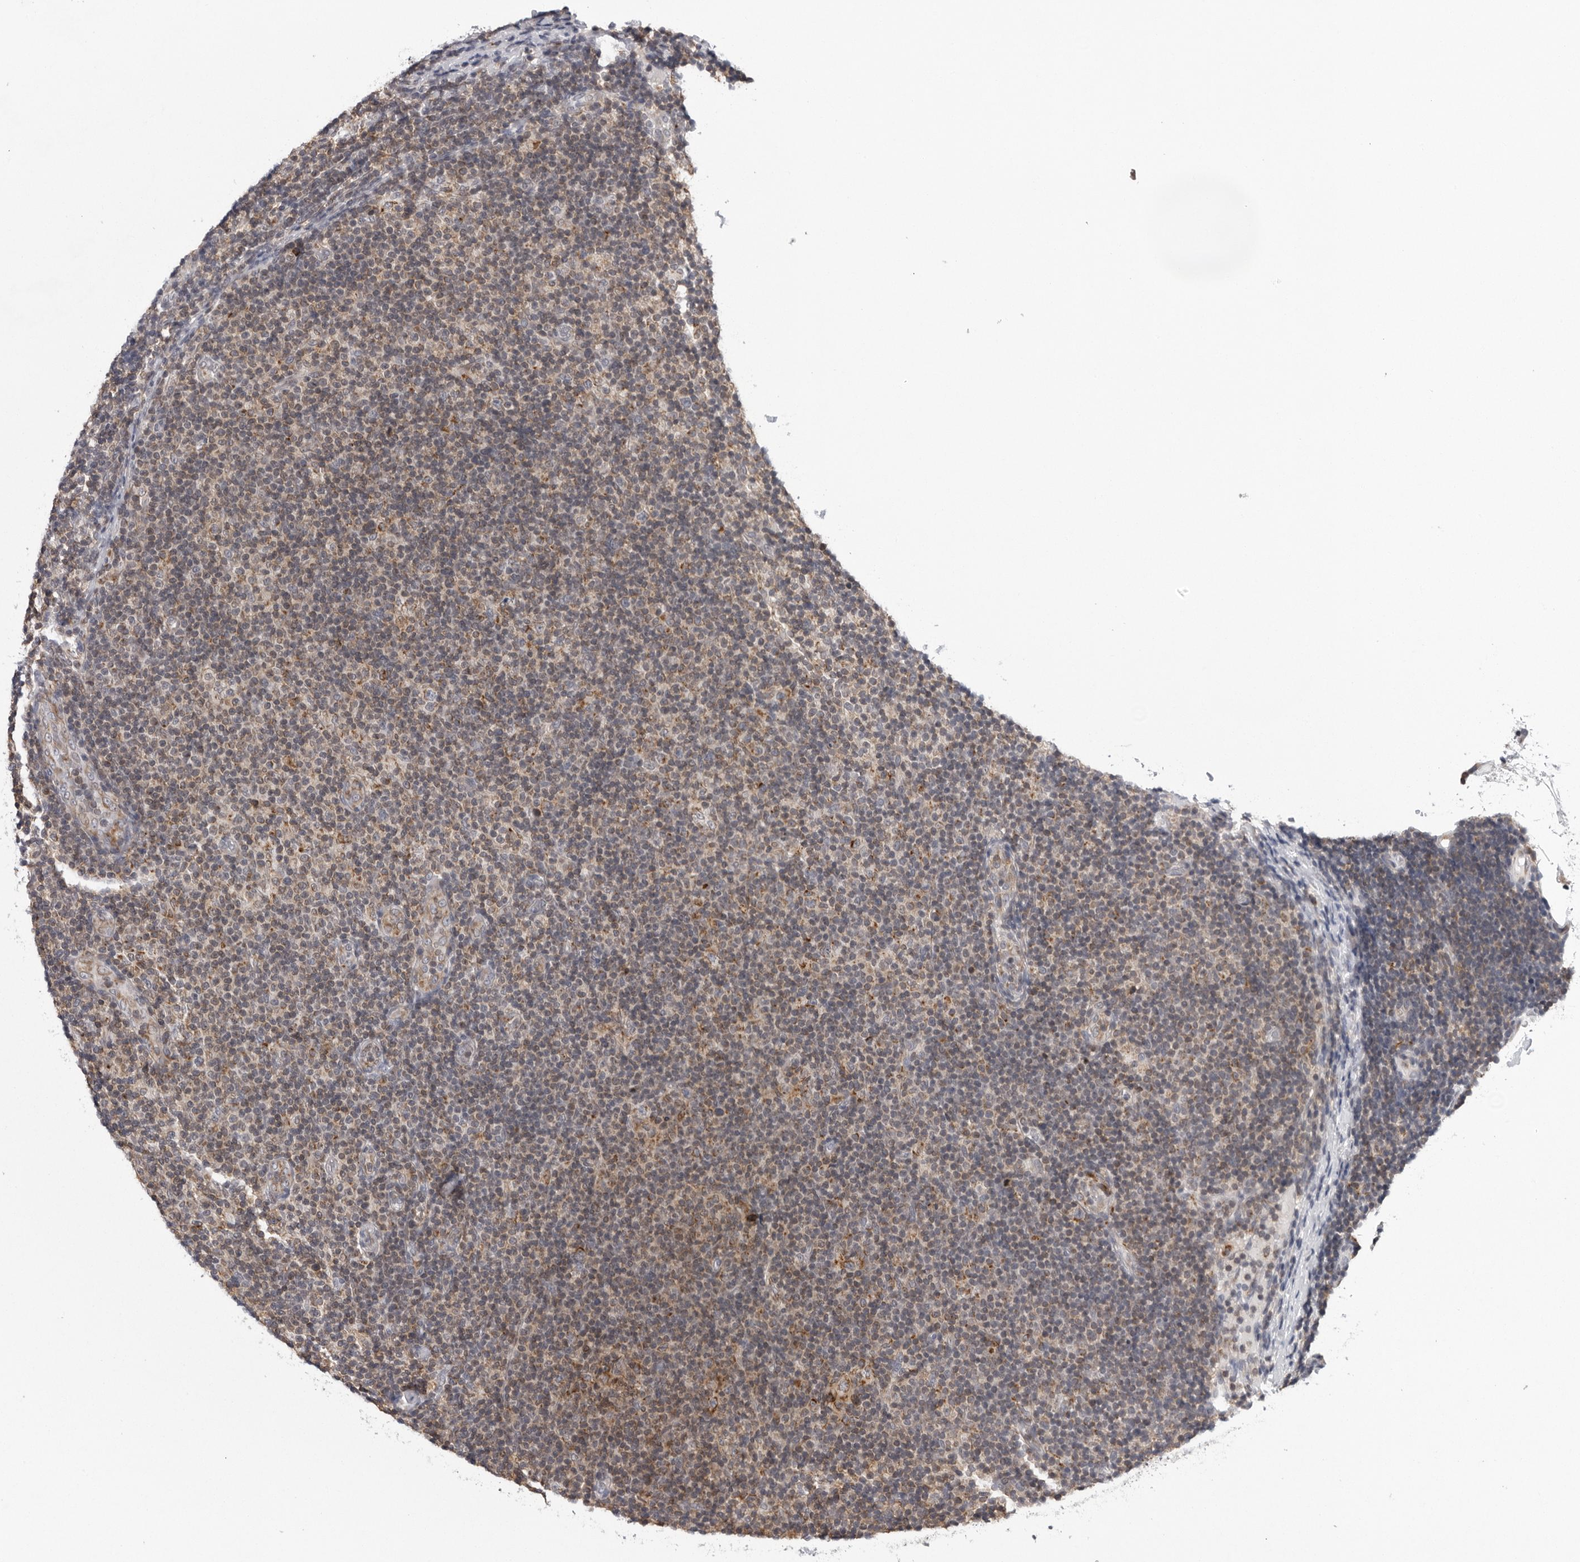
{"staining": {"intensity": "weak", "quantity": "25%-75%", "location": "cytoplasmic/membranous"}, "tissue": "lymphoma", "cell_type": "Tumor cells", "image_type": "cancer", "snomed": [{"axis": "morphology", "description": "Malignant lymphoma, non-Hodgkin's type, Low grade"}, {"axis": "topography", "description": "Lymph node"}], "caption": "DAB immunohistochemical staining of malignant lymphoma, non-Hodgkin's type (low-grade) reveals weak cytoplasmic/membranous protein positivity in about 25%-75% of tumor cells. (Stains: DAB in brown, nuclei in blue, Microscopy: brightfield microscopy at high magnification).", "gene": "CPT2", "patient": {"sex": "male", "age": 83}}